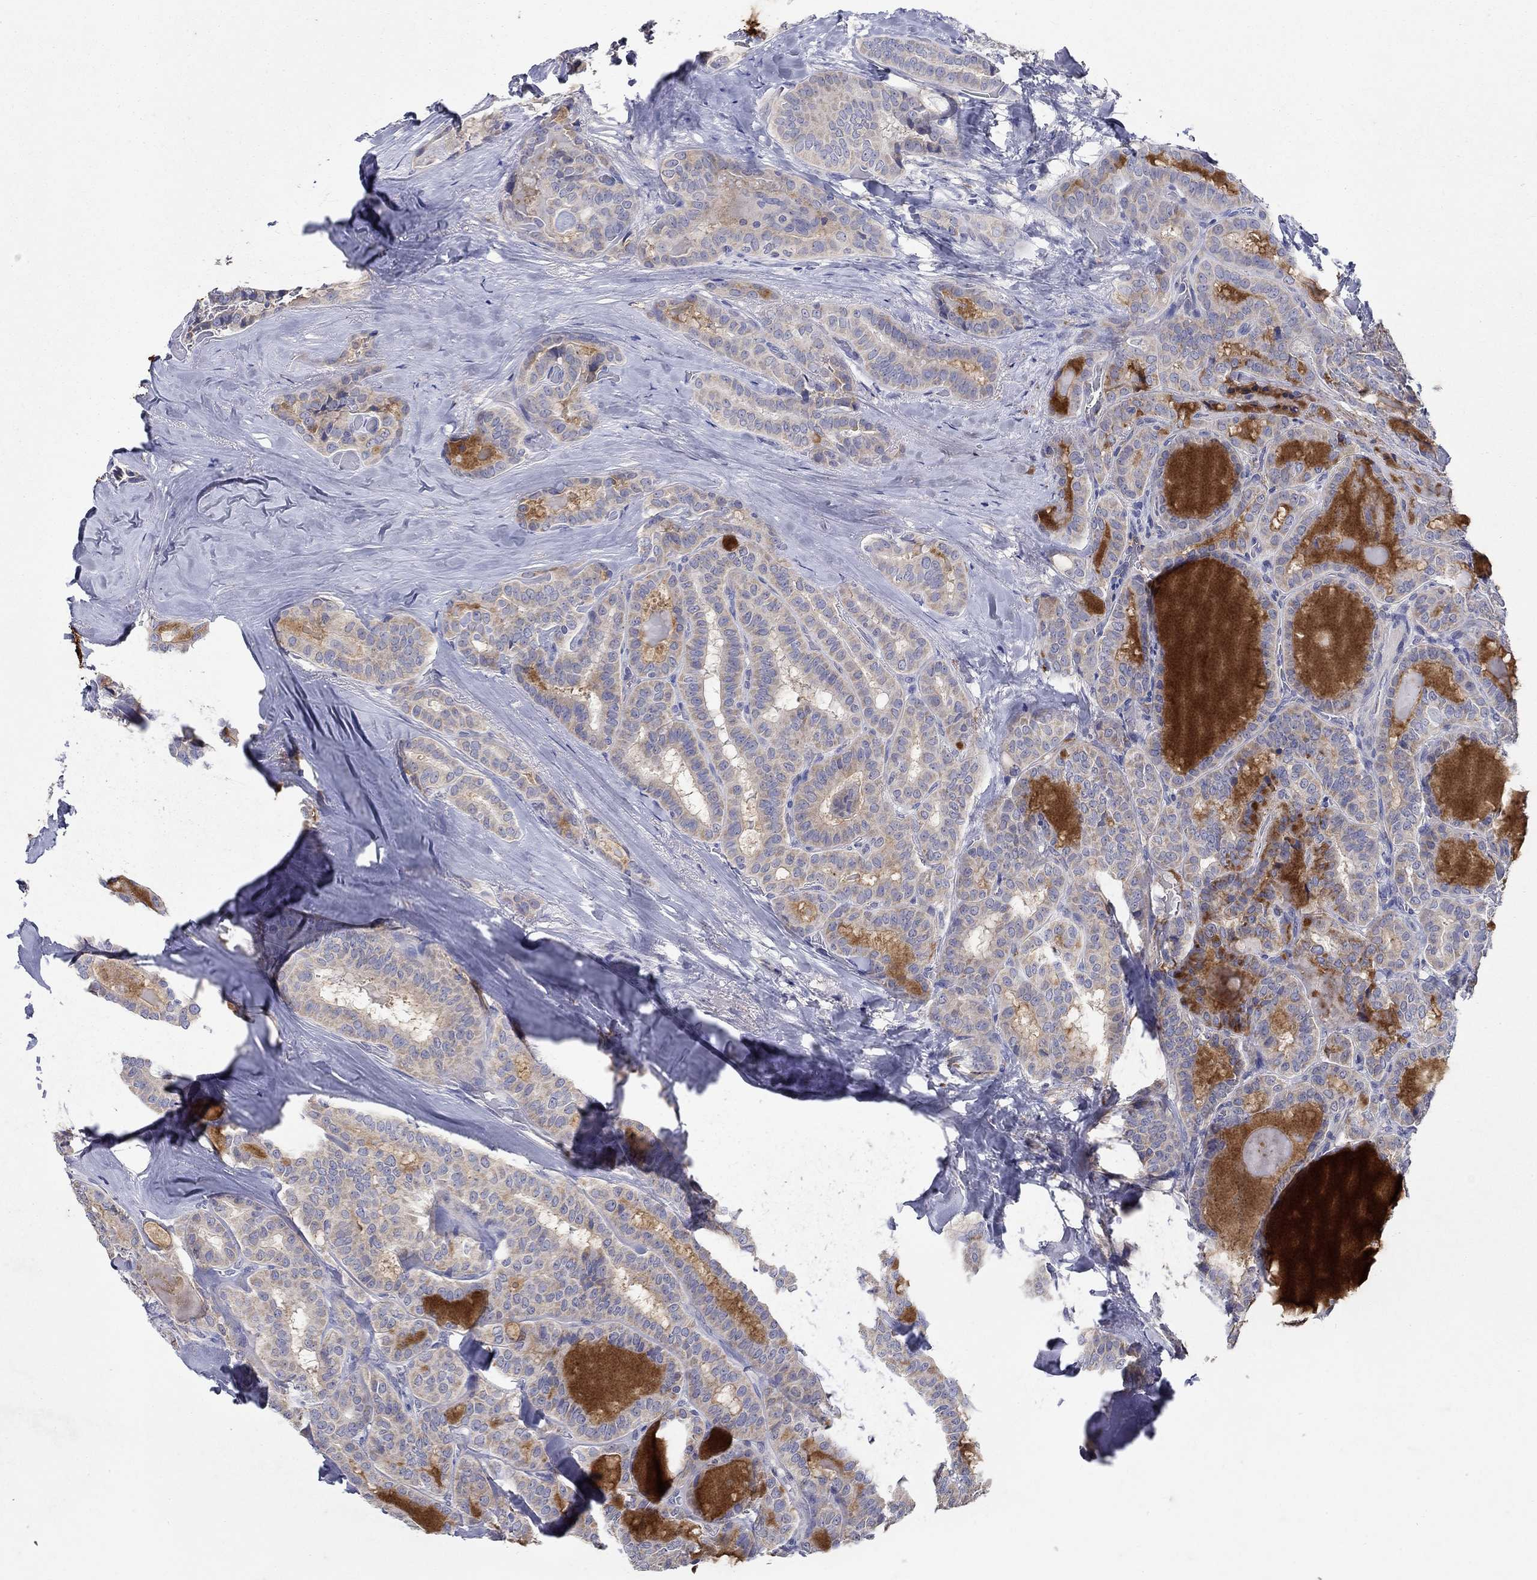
{"staining": {"intensity": "moderate", "quantity": "<25%", "location": "cytoplasmic/membranous"}, "tissue": "thyroid cancer", "cell_type": "Tumor cells", "image_type": "cancer", "snomed": [{"axis": "morphology", "description": "Papillary adenocarcinoma, NOS"}, {"axis": "topography", "description": "Thyroid gland"}], "caption": "This is an image of IHC staining of thyroid cancer, which shows moderate positivity in the cytoplasmic/membranous of tumor cells.", "gene": "PROZ", "patient": {"sex": "female", "age": 39}}